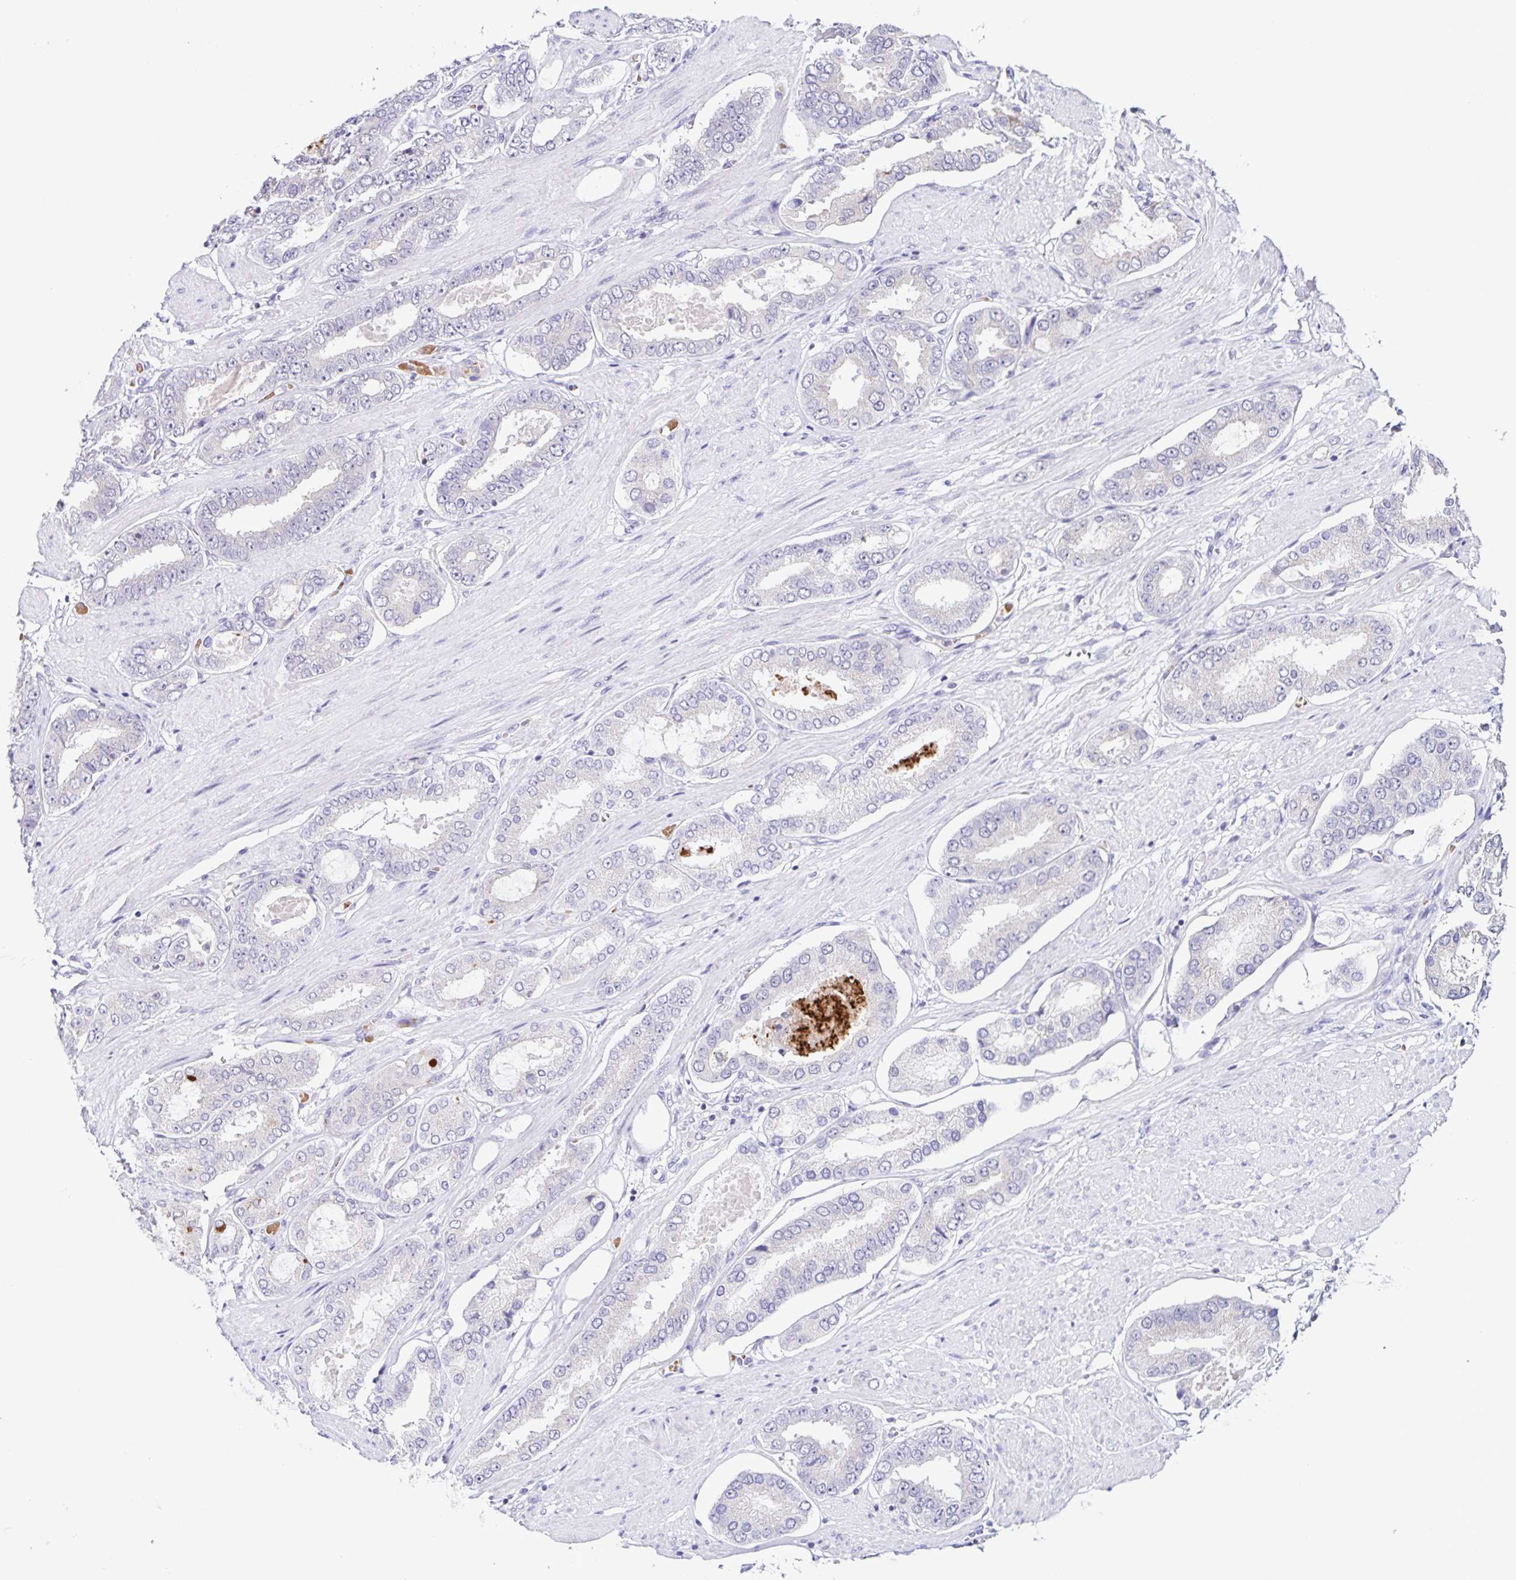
{"staining": {"intensity": "negative", "quantity": "none", "location": "none"}, "tissue": "prostate cancer", "cell_type": "Tumor cells", "image_type": "cancer", "snomed": [{"axis": "morphology", "description": "Adenocarcinoma, High grade"}, {"axis": "topography", "description": "Prostate"}], "caption": "This is a photomicrograph of immunohistochemistry staining of prostate cancer, which shows no staining in tumor cells.", "gene": "STPG4", "patient": {"sex": "male", "age": 63}}